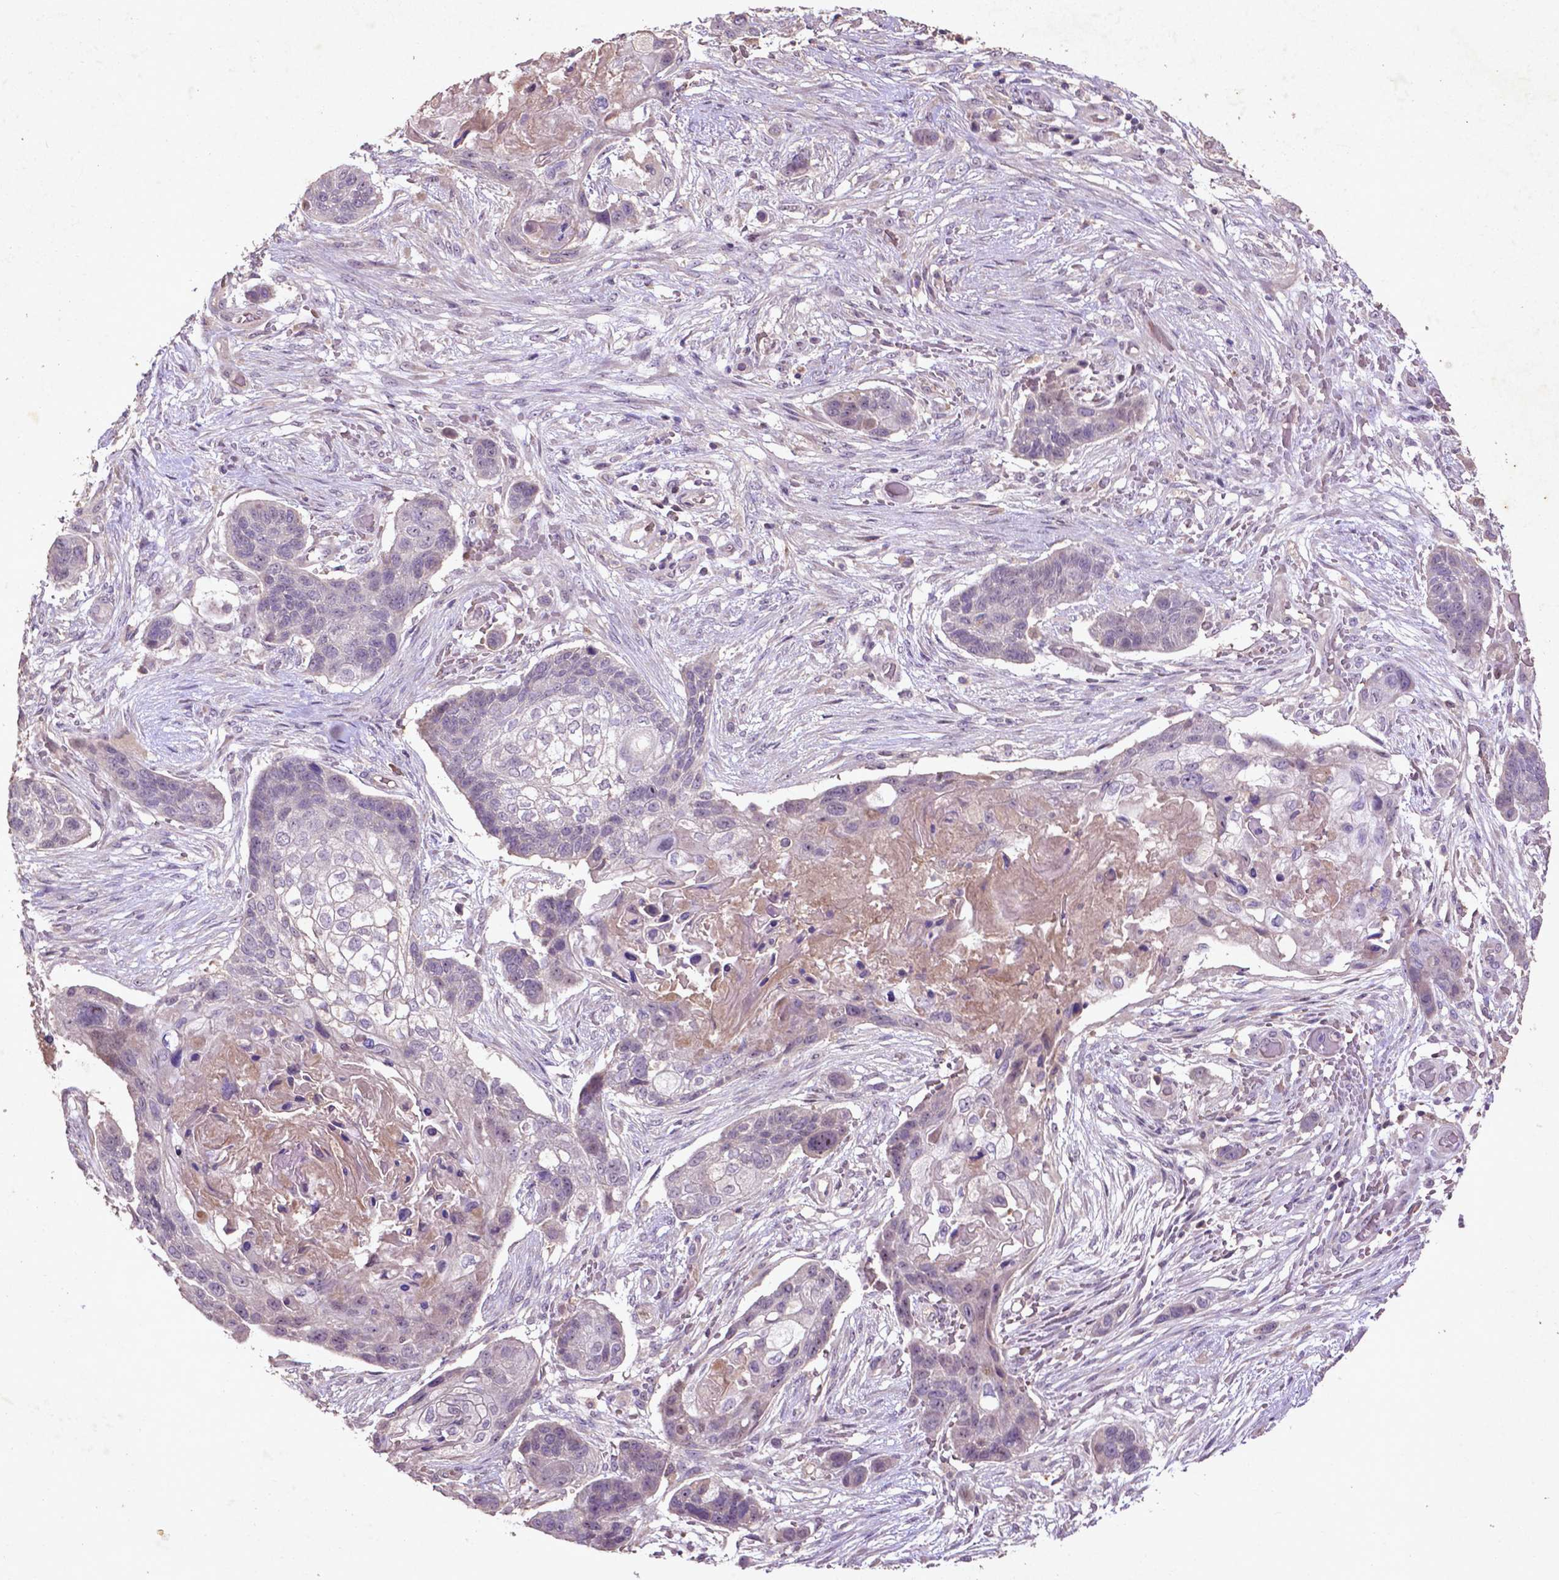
{"staining": {"intensity": "negative", "quantity": "none", "location": "none"}, "tissue": "lung cancer", "cell_type": "Tumor cells", "image_type": "cancer", "snomed": [{"axis": "morphology", "description": "Squamous cell carcinoma, NOS"}, {"axis": "topography", "description": "Lung"}], "caption": "Immunohistochemistry (IHC) image of neoplastic tissue: human squamous cell carcinoma (lung) stained with DAB (3,3'-diaminobenzidine) exhibits no significant protein positivity in tumor cells.", "gene": "COQ2", "patient": {"sex": "male", "age": 69}}